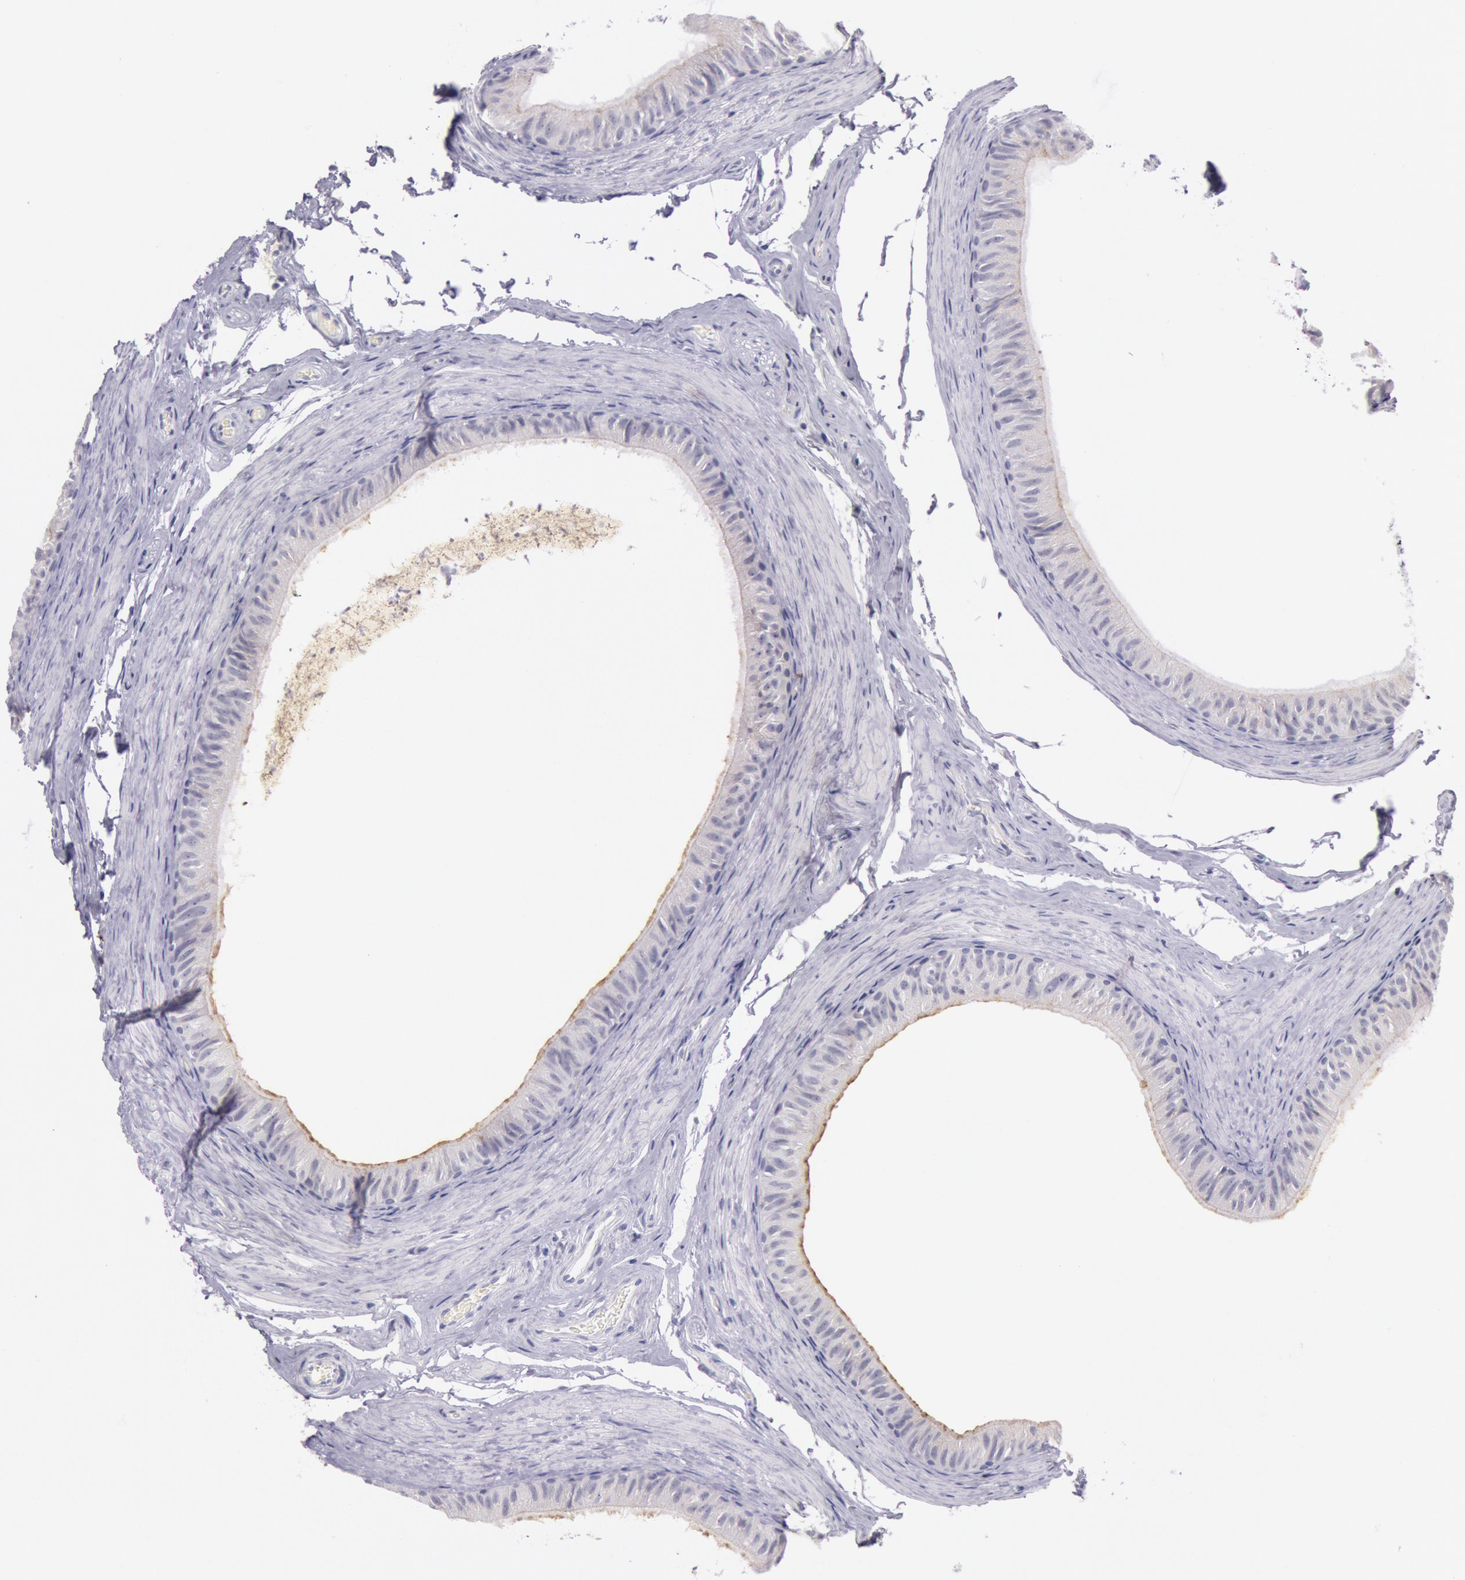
{"staining": {"intensity": "weak", "quantity": "<25%", "location": "cytoplasmic/membranous"}, "tissue": "epididymis", "cell_type": "Glandular cells", "image_type": "normal", "snomed": [{"axis": "morphology", "description": "Normal tissue, NOS"}, {"axis": "topography", "description": "Testis"}, {"axis": "topography", "description": "Epididymis"}], "caption": "Immunohistochemical staining of benign epididymis exhibits no significant expression in glandular cells. The staining is performed using DAB brown chromogen with nuclei counter-stained in using hematoxylin.", "gene": "EGFR", "patient": {"sex": "male", "age": 36}}